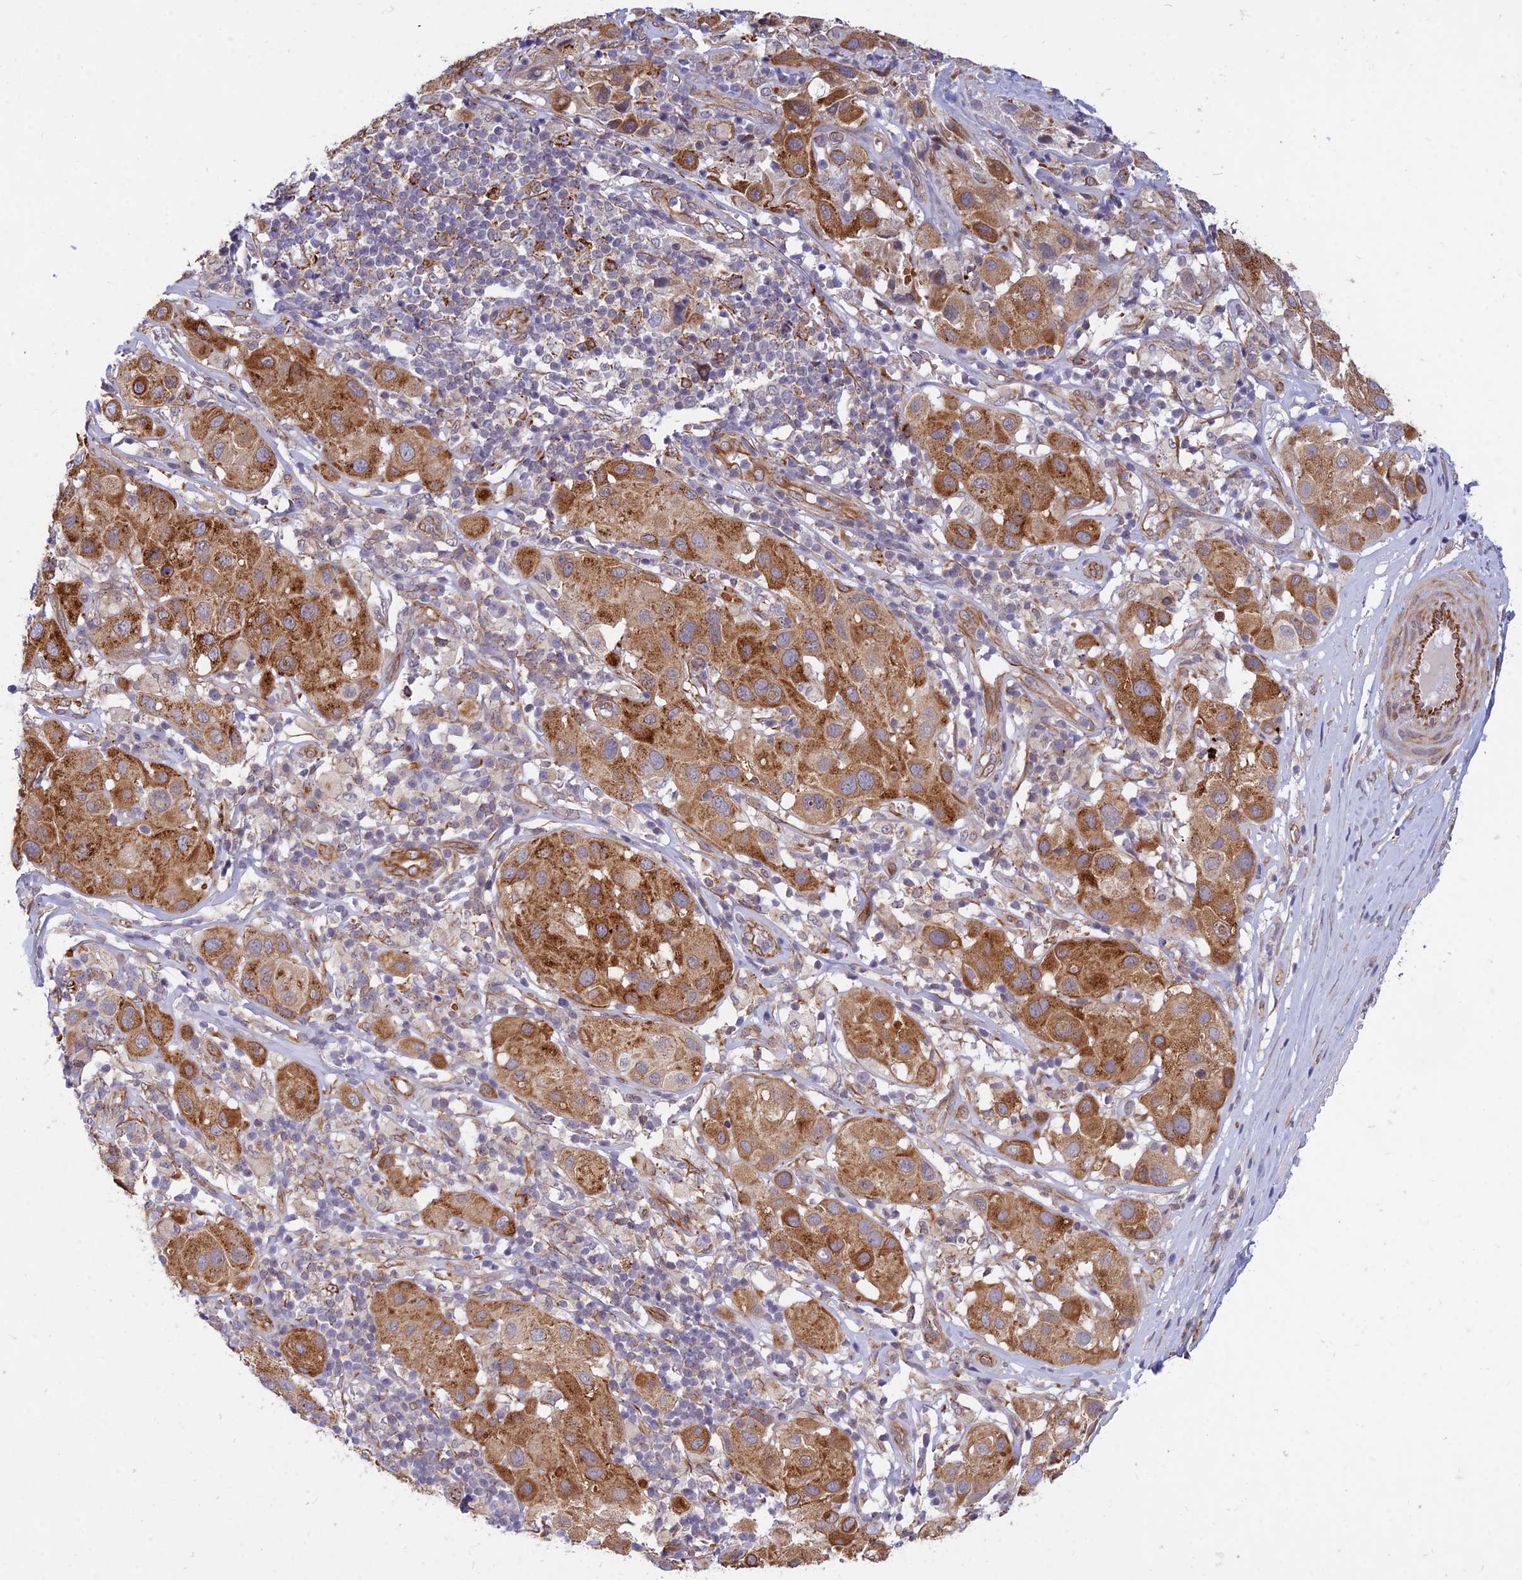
{"staining": {"intensity": "moderate", "quantity": ">75%", "location": "cytoplasmic/membranous"}, "tissue": "melanoma", "cell_type": "Tumor cells", "image_type": "cancer", "snomed": [{"axis": "morphology", "description": "Malignant melanoma, Metastatic site"}, {"axis": "topography", "description": "Skin"}], "caption": "The image exhibits immunohistochemical staining of malignant melanoma (metastatic site). There is moderate cytoplasmic/membranous positivity is identified in approximately >75% of tumor cells.", "gene": "SAPCD2", "patient": {"sex": "male", "age": 41}}